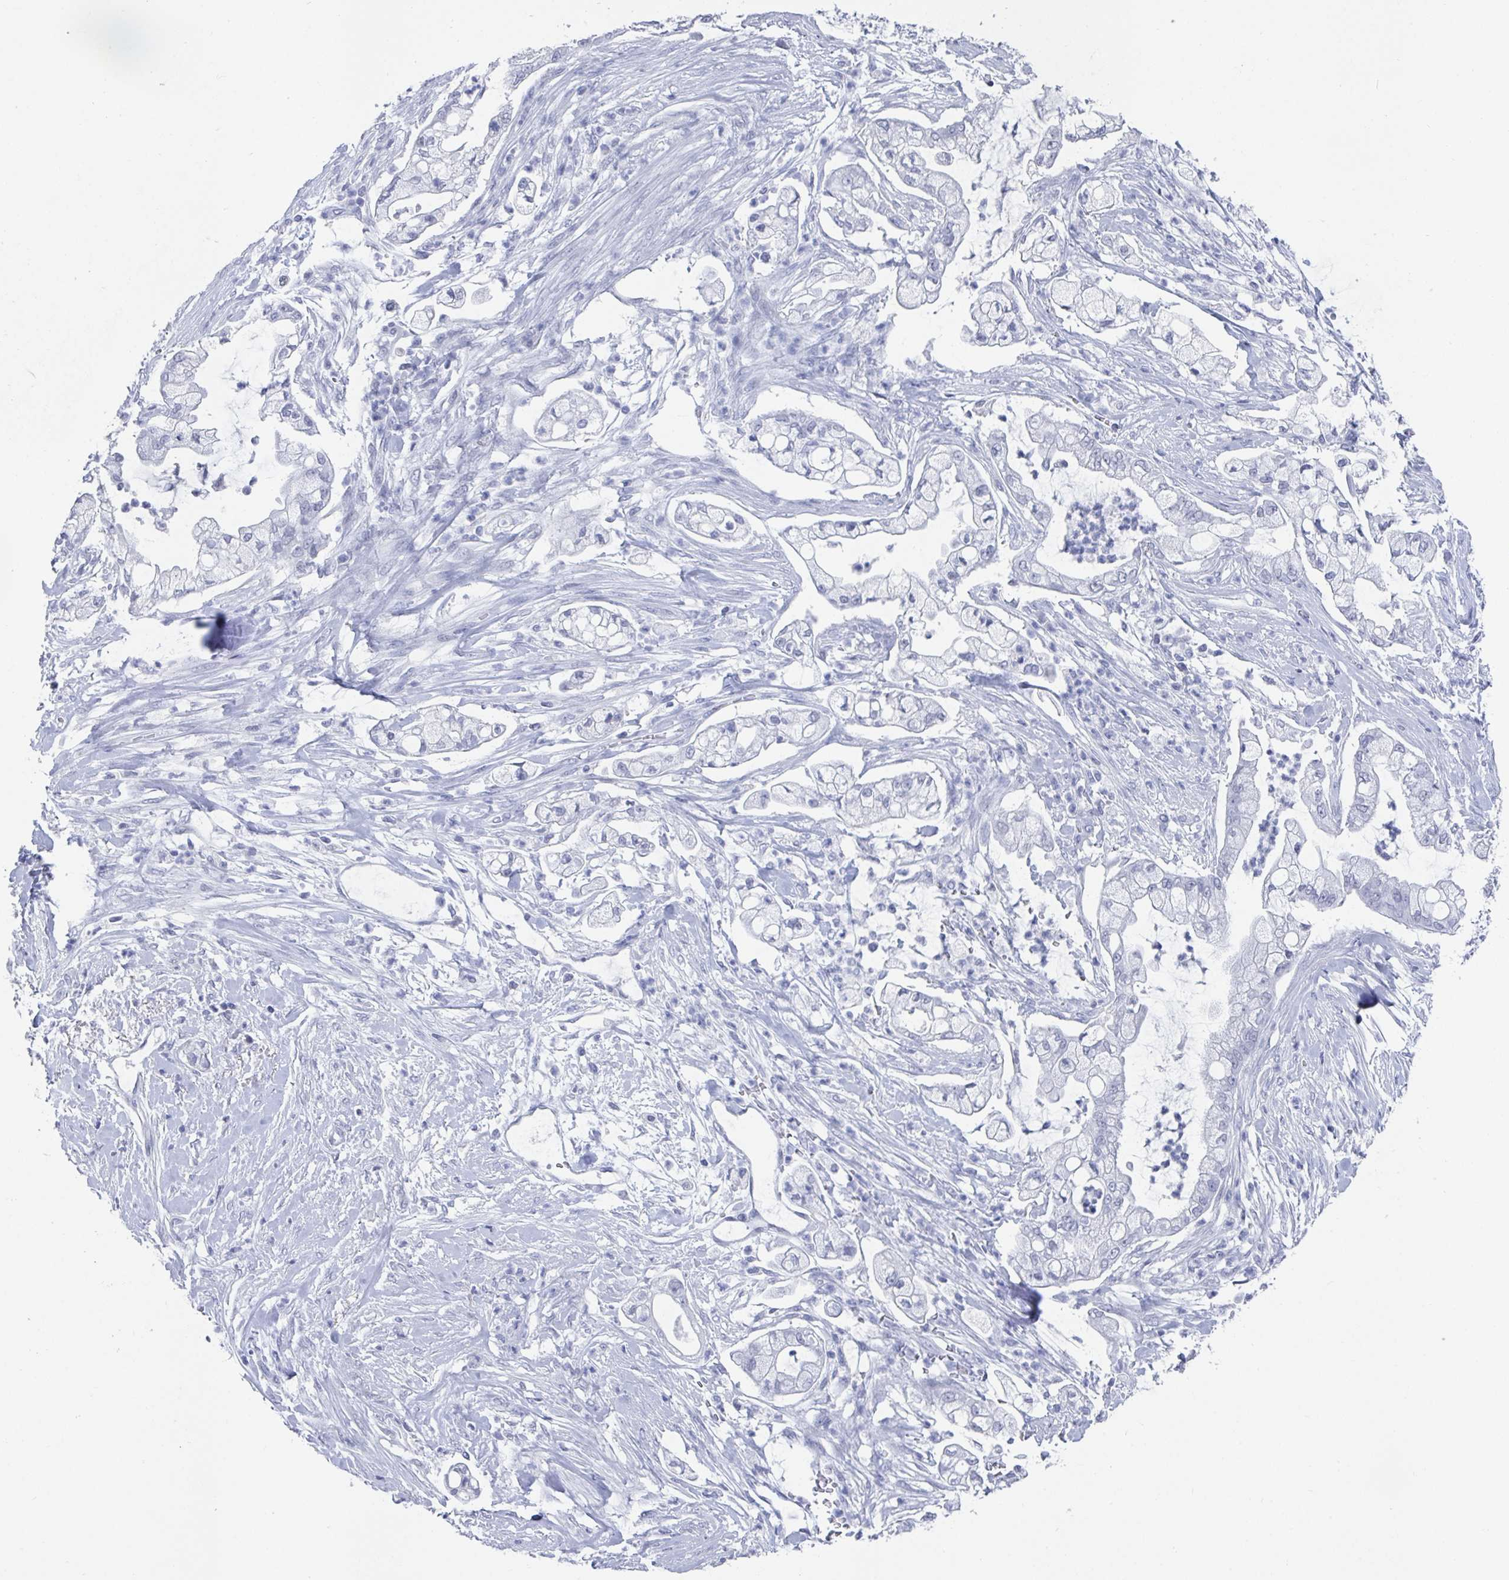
{"staining": {"intensity": "negative", "quantity": "none", "location": "none"}, "tissue": "pancreatic cancer", "cell_type": "Tumor cells", "image_type": "cancer", "snomed": [{"axis": "morphology", "description": "Adenocarcinoma, NOS"}, {"axis": "topography", "description": "Pancreas"}], "caption": "Immunohistochemical staining of pancreatic adenocarcinoma shows no significant expression in tumor cells.", "gene": "CAMKV", "patient": {"sex": "female", "age": 69}}